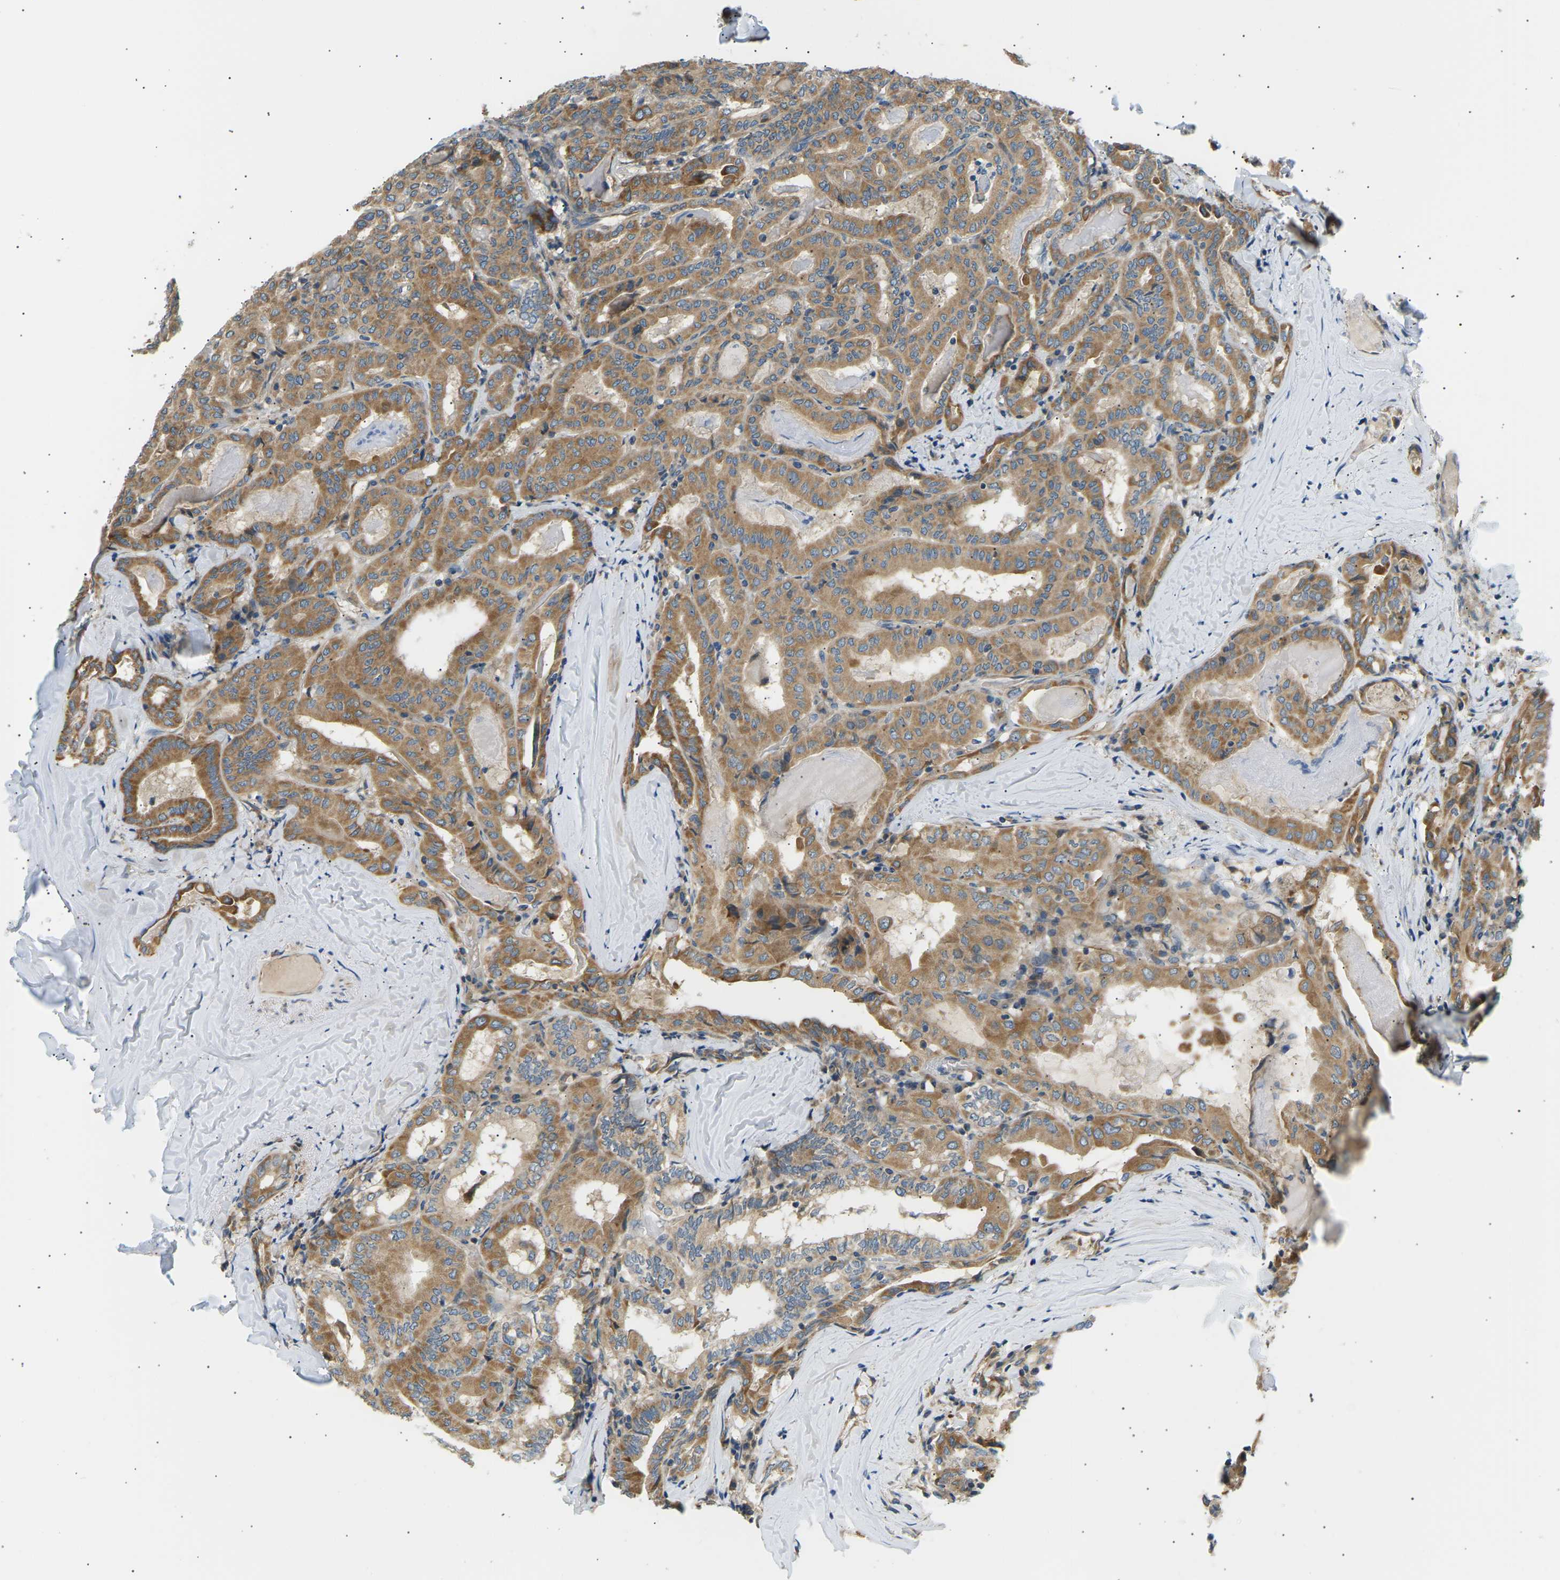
{"staining": {"intensity": "moderate", "quantity": ">75%", "location": "cytoplasmic/membranous"}, "tissue": "thyroid cancer", "cell_type": "Tumor cells", "image_type": "cancer", "snomed": [{"axis": "morphology", "description": "Papillary adenocarcinoma, NOS"}, {"axis": "topography", "description": "Thyroid gland"}], "caption": "Immunohistochemical staining of human thyroid cancer (papillary adenocarcinoma) shows medium levels of moderate cytoplasmic/membranous protein positivity in approximately >75% of tumor cells. The protein of interest is stained brown, and the nuclei are stained in blue (DAB IHC with brightfield microscopy, high magnification).", "gene": "TBC1D8", "patient": {"sex": "female", "age": 42}}